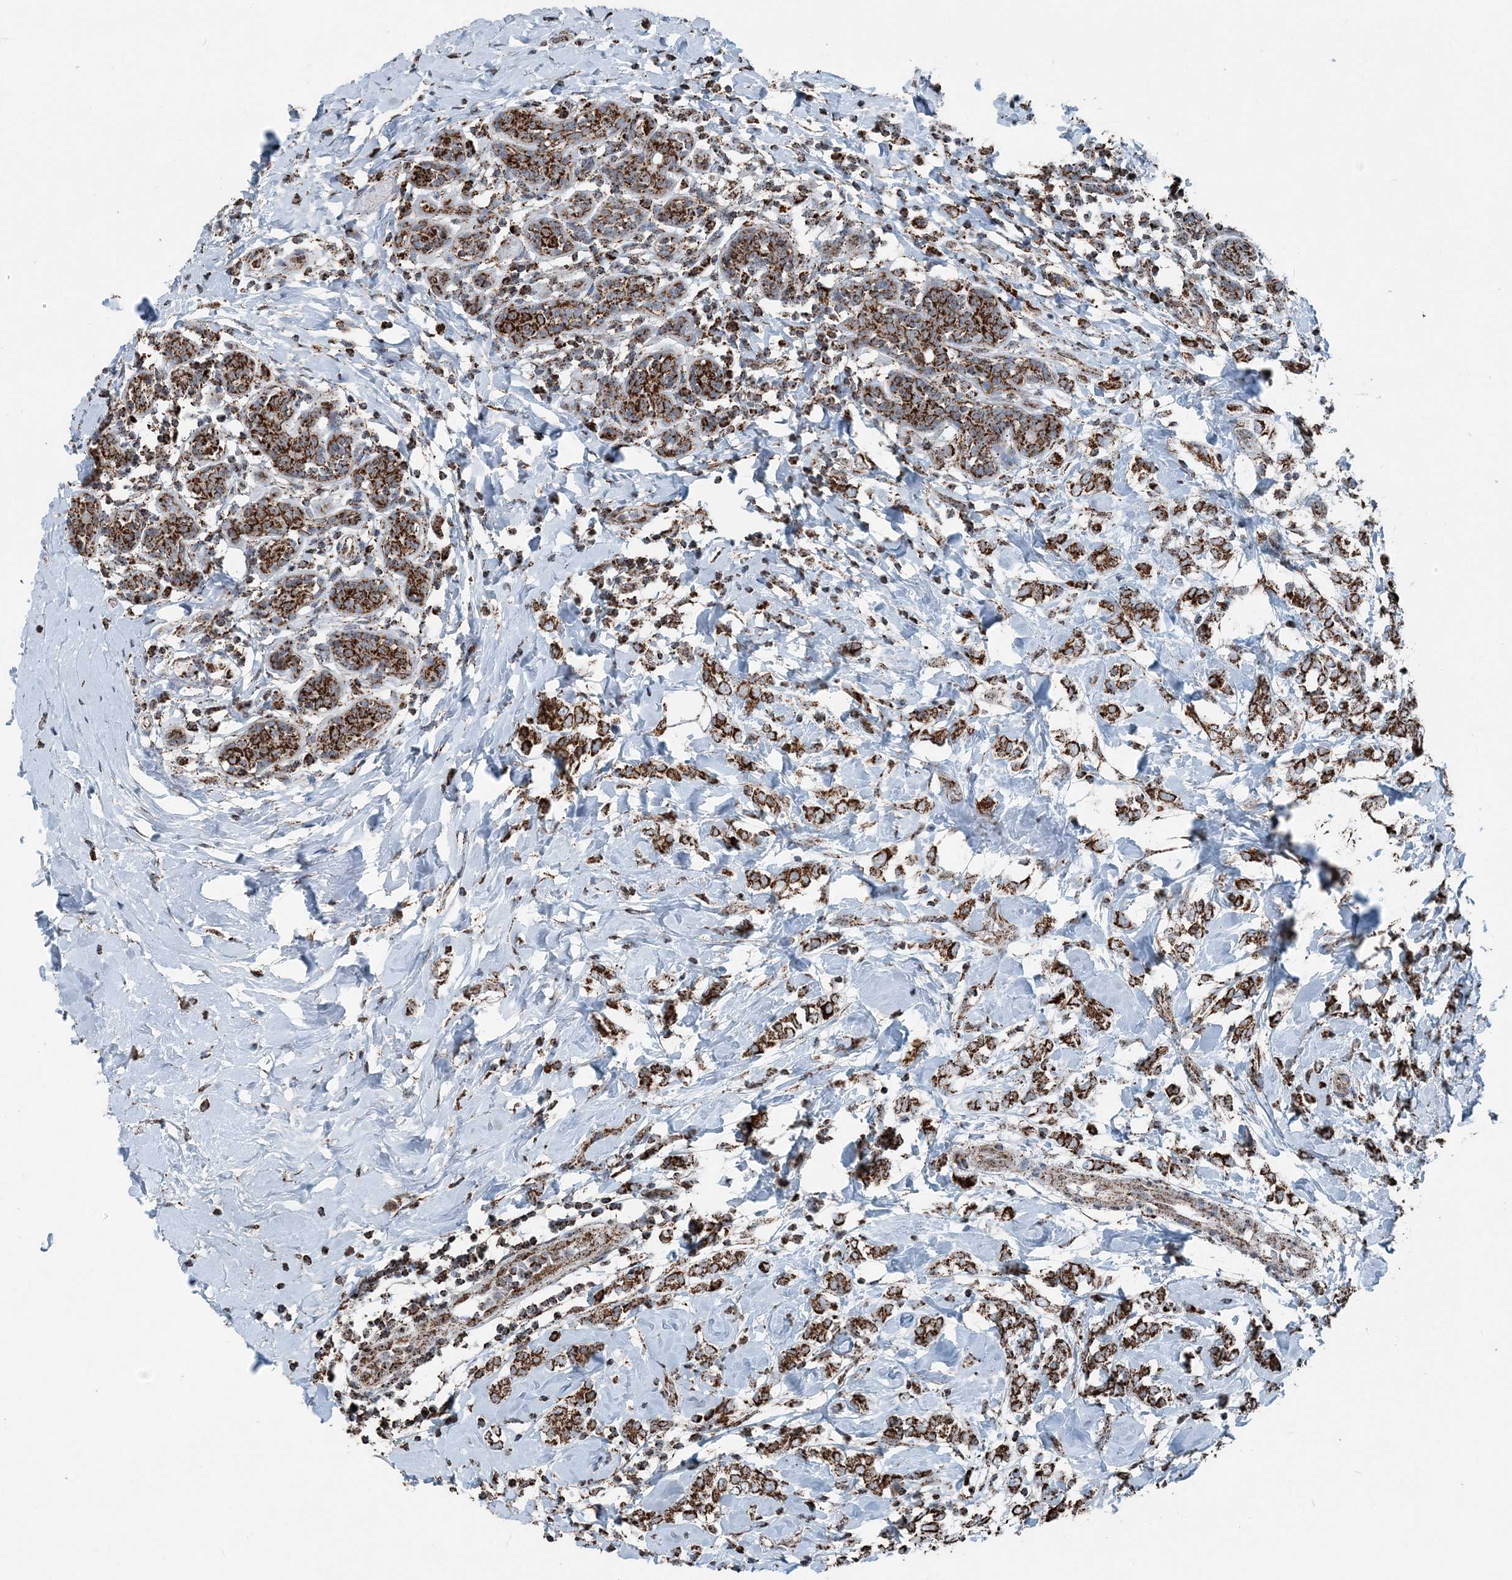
{"staining": {"intensity": "strong", "quantity": ">75%", "location": "cytoplasmic/membranous"}, "tissue": "breast cancer", "cell_type": "Tumor cells", "image_type": "cancer", "snomed": [{"axis": "morphology", "description": "Normal tissue, NOS"}, {"axis": "morphology", "description": "Lobular carcinoma"}, {"axis": "topography", "description": "Breast"}], "caption": "A brown stain highlights strong cytoplasmic/membranous staining of a protein in breast cancer (lobular carcinoma) tumor cells.", "gene": "SUCLG1", "patient": {"sex": "female", "age": 47}}